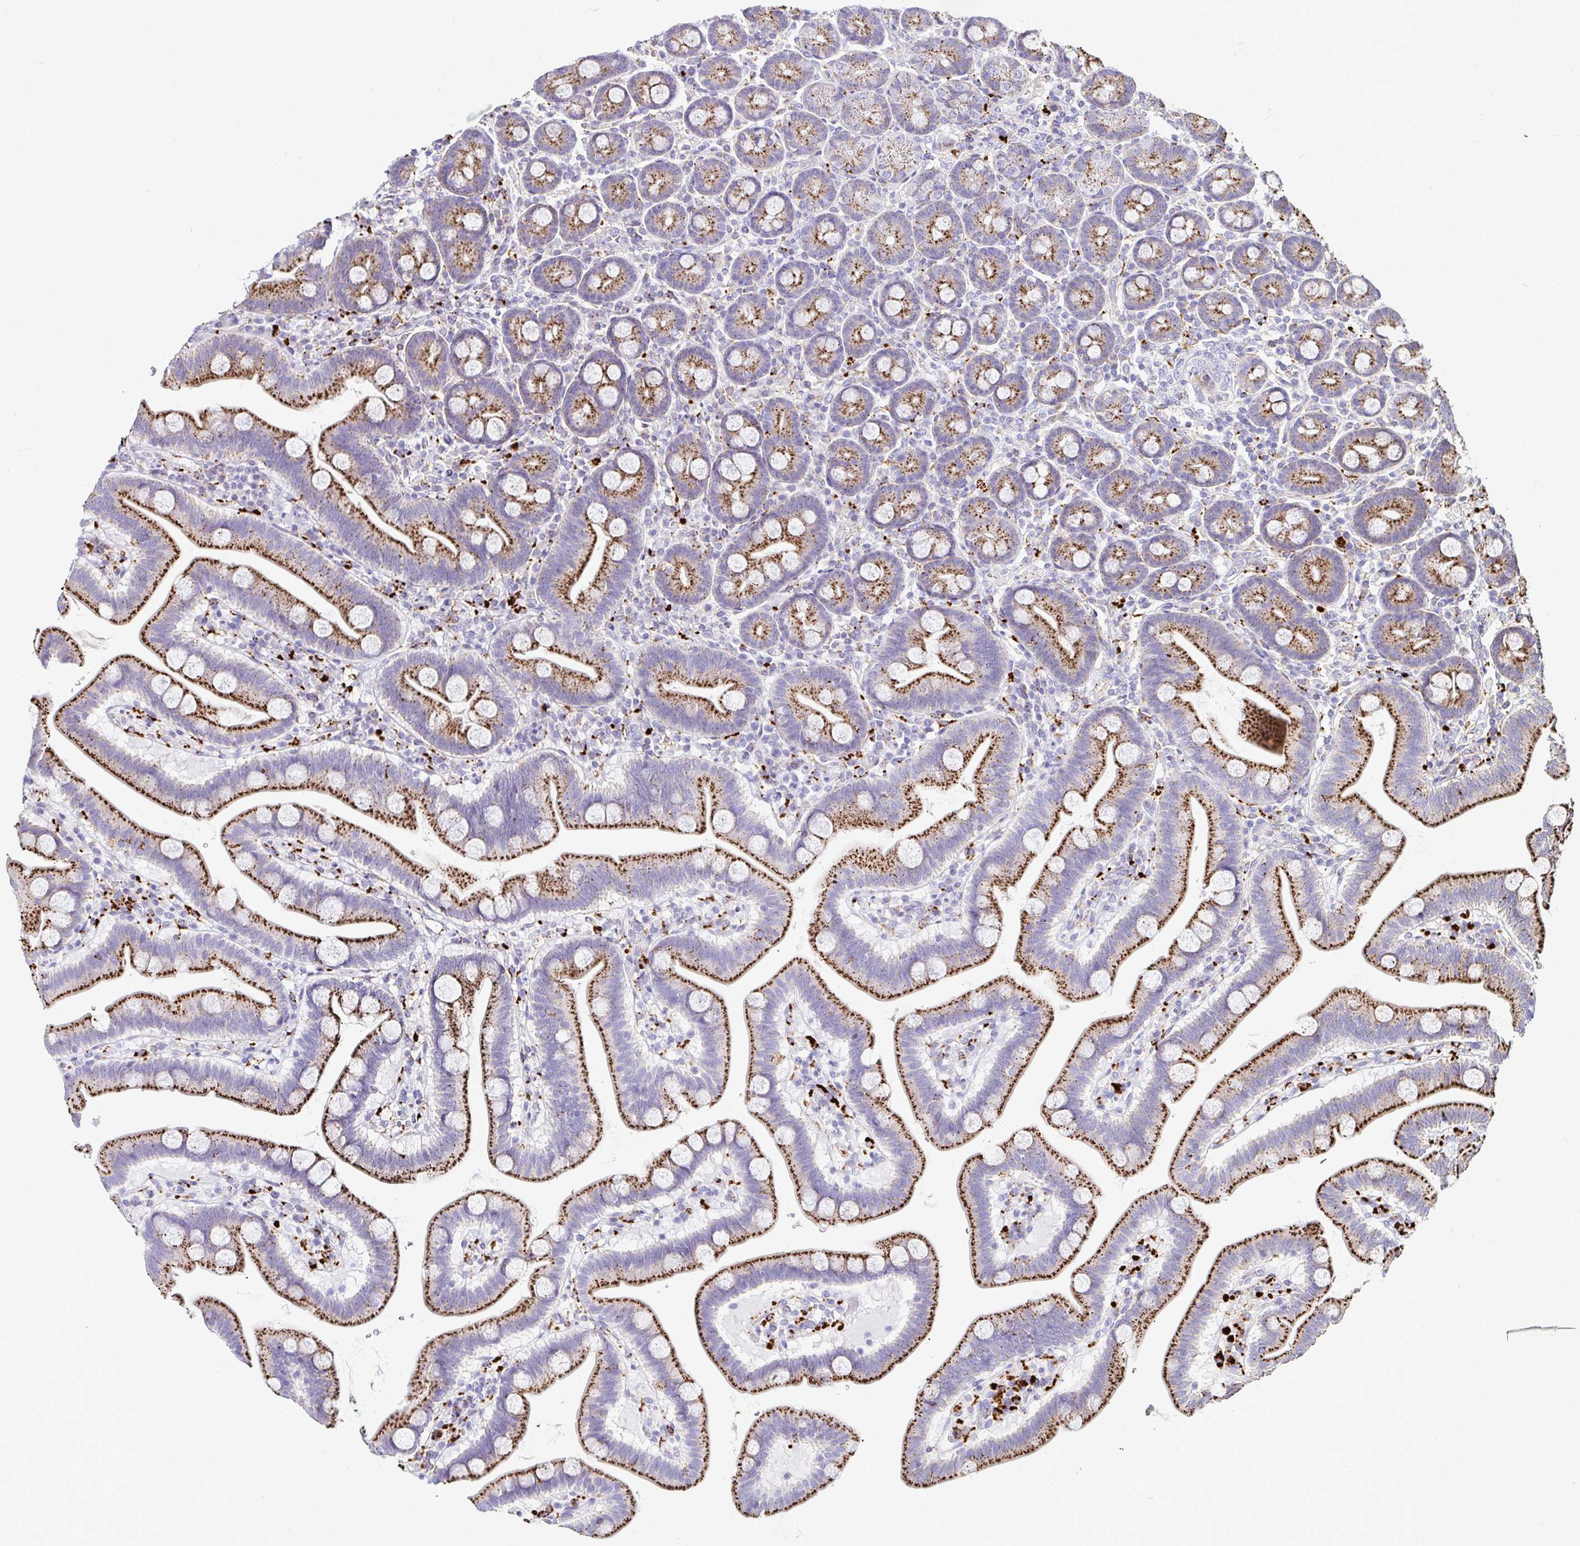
{"staining": {"intensity": "strong", "quantity": ">75%", "location": "cytoplasmic/membranous"}, "tissue": "duodenum", "cell_type": "Glandular cells", "image_type": "normal", "snomed": [{"axis": "morphology", "description": "Normal tissue, NOS"}, {"axis": "topography", "description": "Duodenum"}], "caption": "Duodenum stained with DAB immunohistochemistry exhibits high levels of strong cytoplasmic/membranous positivity in about >75% of glandular cells.", "gene": "FUCA1", "patient": {"sex": "male", "age": 59}}